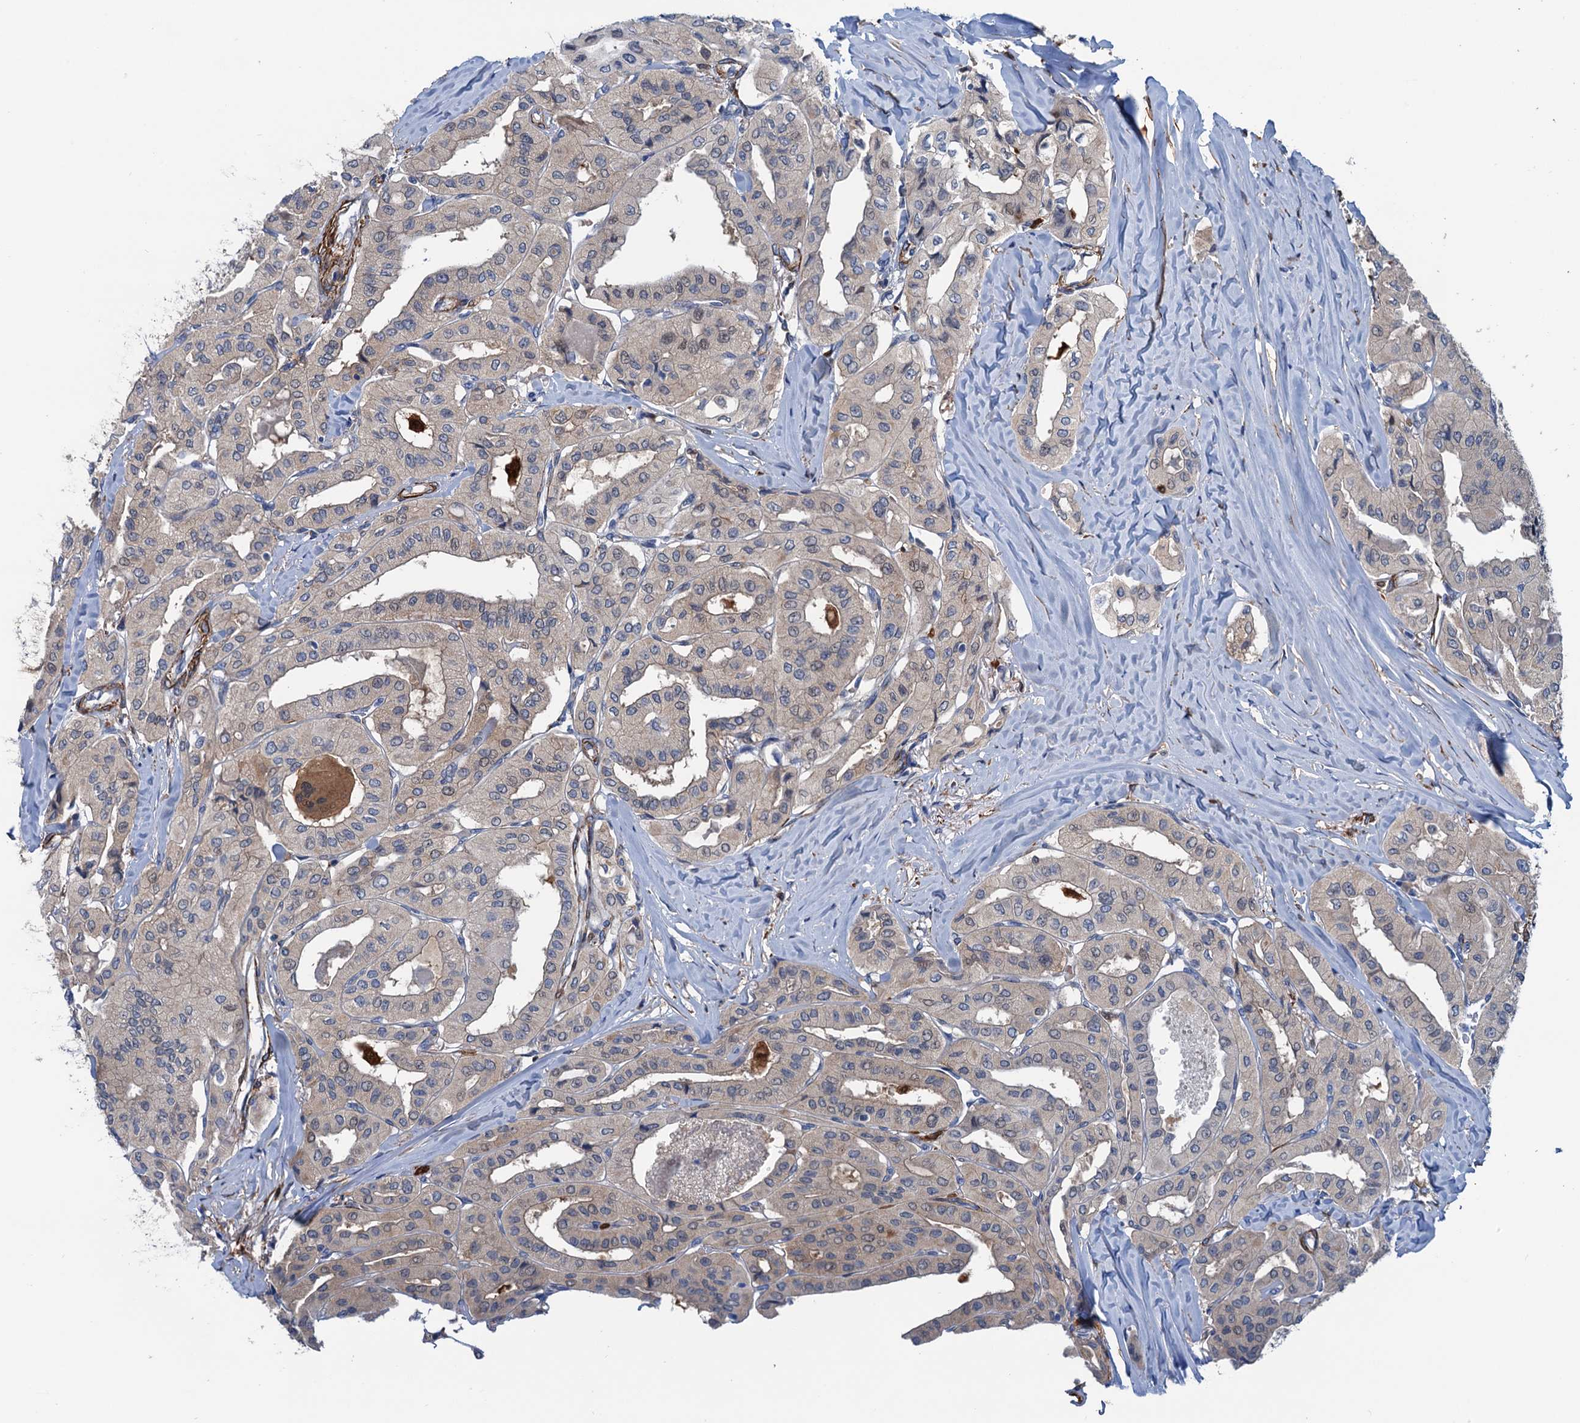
{"staining": {"intensity": "weak", "quantity": "<25%", "location": "cytoplasmic/membranous,nuclear"}, "tissue": "thyroid cancer", "cell_type": "Tumor cells", "image_type": "cancer", "snomed": [{"axis": "morphology", "description": "Papillary adenocarcinoma, NOS"}, {"axis": "topography", "description": "Thyroid gland"}], "caption": "Immunohistochemistry of human thyroid papillary adenocarcinoma reveals no staining in tumor cells.", "gene": "CSTPP1", "patient": {"sex": "female", "age": 59}}